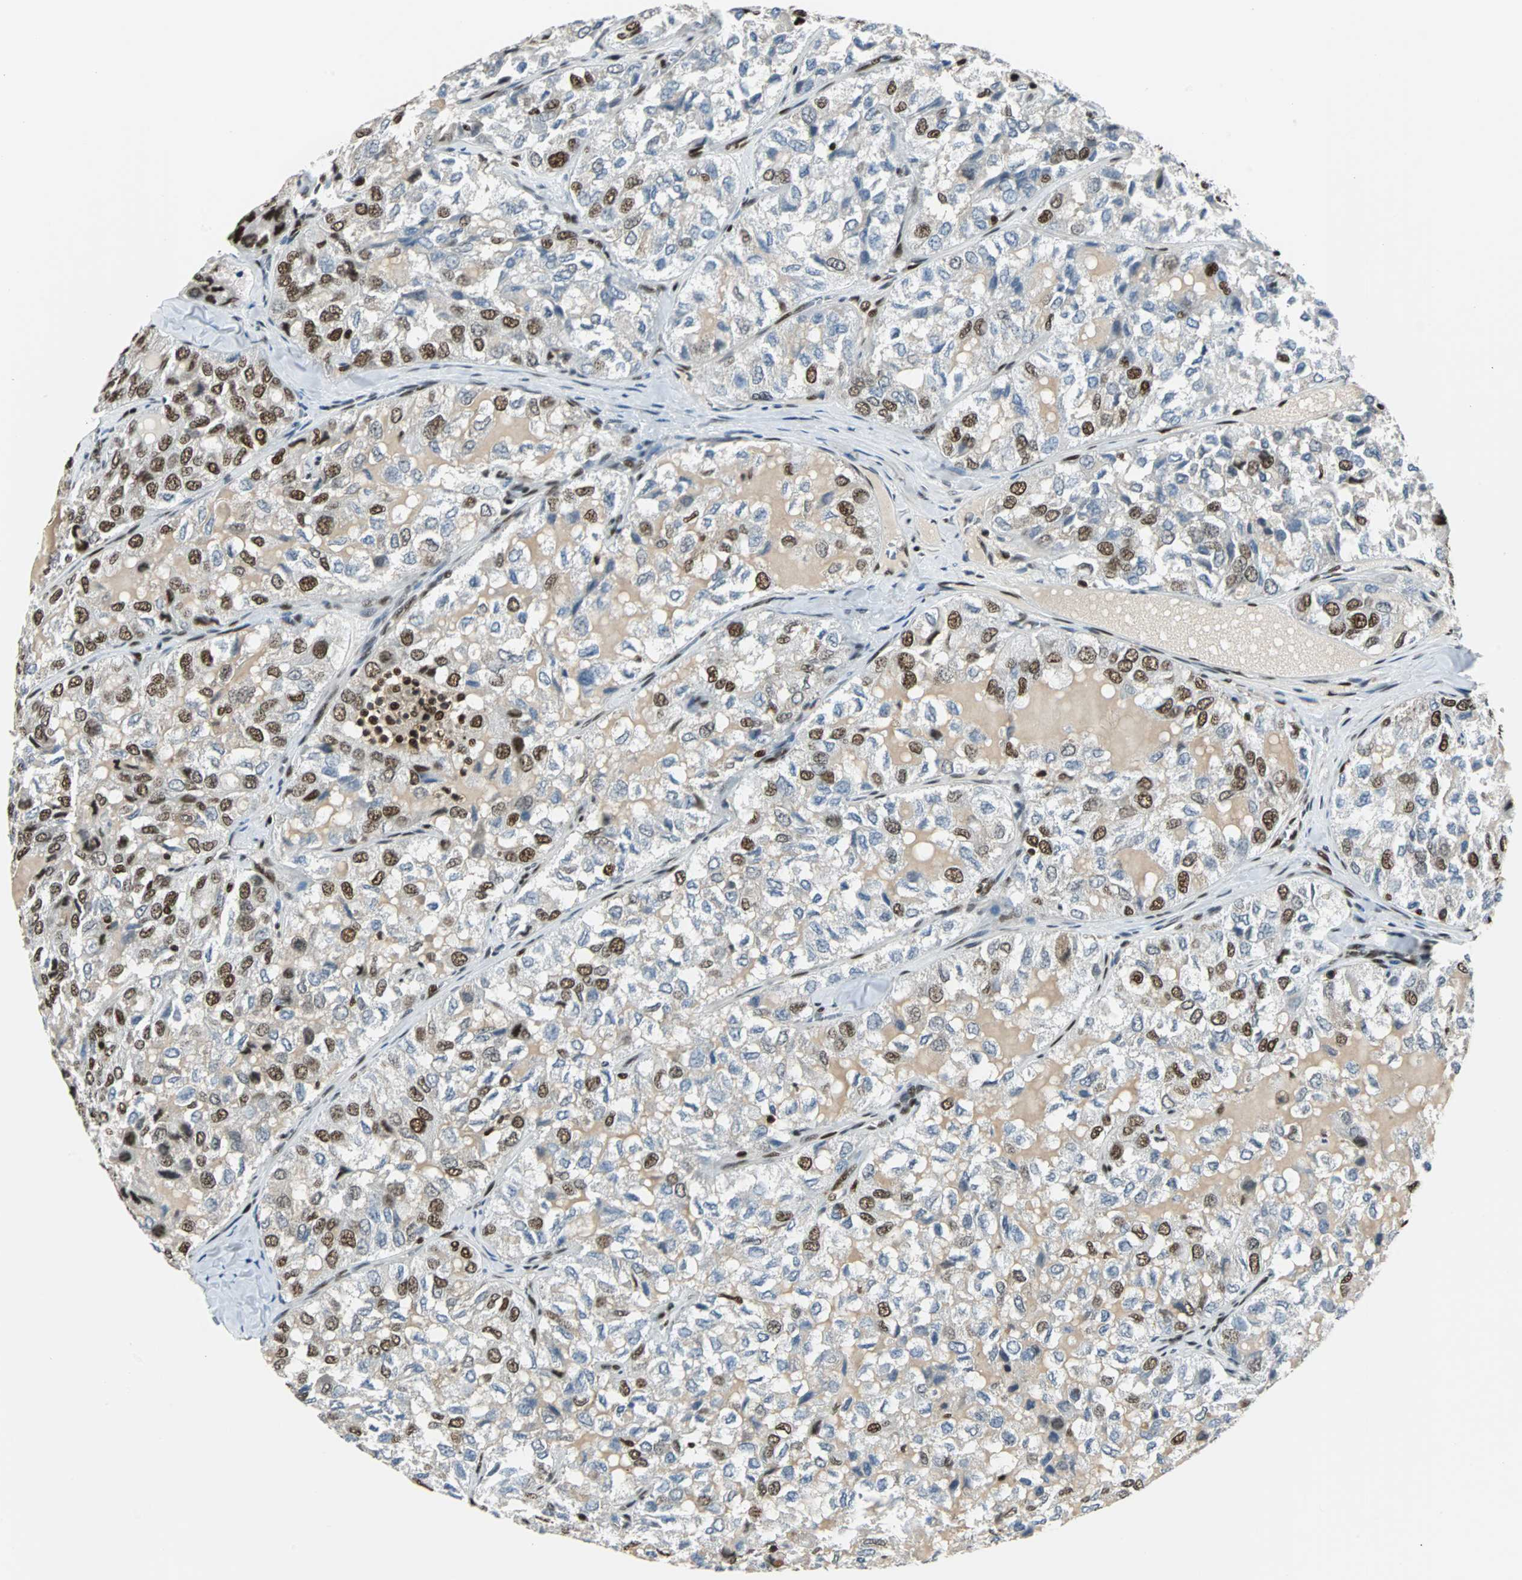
{"staining": {"intensity": "strong", "quantity": "25%-75%", "location": "nuclear"}, "tissue": "thyroid cancer", "cell_type": "Tumor cells", "image_type": "cancer", "snomed": [{"axis": "morphology", "description": "Follicular adenoma carcinoma, NOS"}, {"axis": "topography", "description": "Thyroid gland"}], "caption": "High-magnification brightfield microscopy of thyroid cancer (follicular adenoma carcinoma) stained with DAB (brown) and counterstained with hematoxylin (blue). tumor cells exhibit strong nuclear staining is seen in approximately25%-75% of cells.", "gene": "XRCC4", "patient": {"sex": "male", "age": 75}}